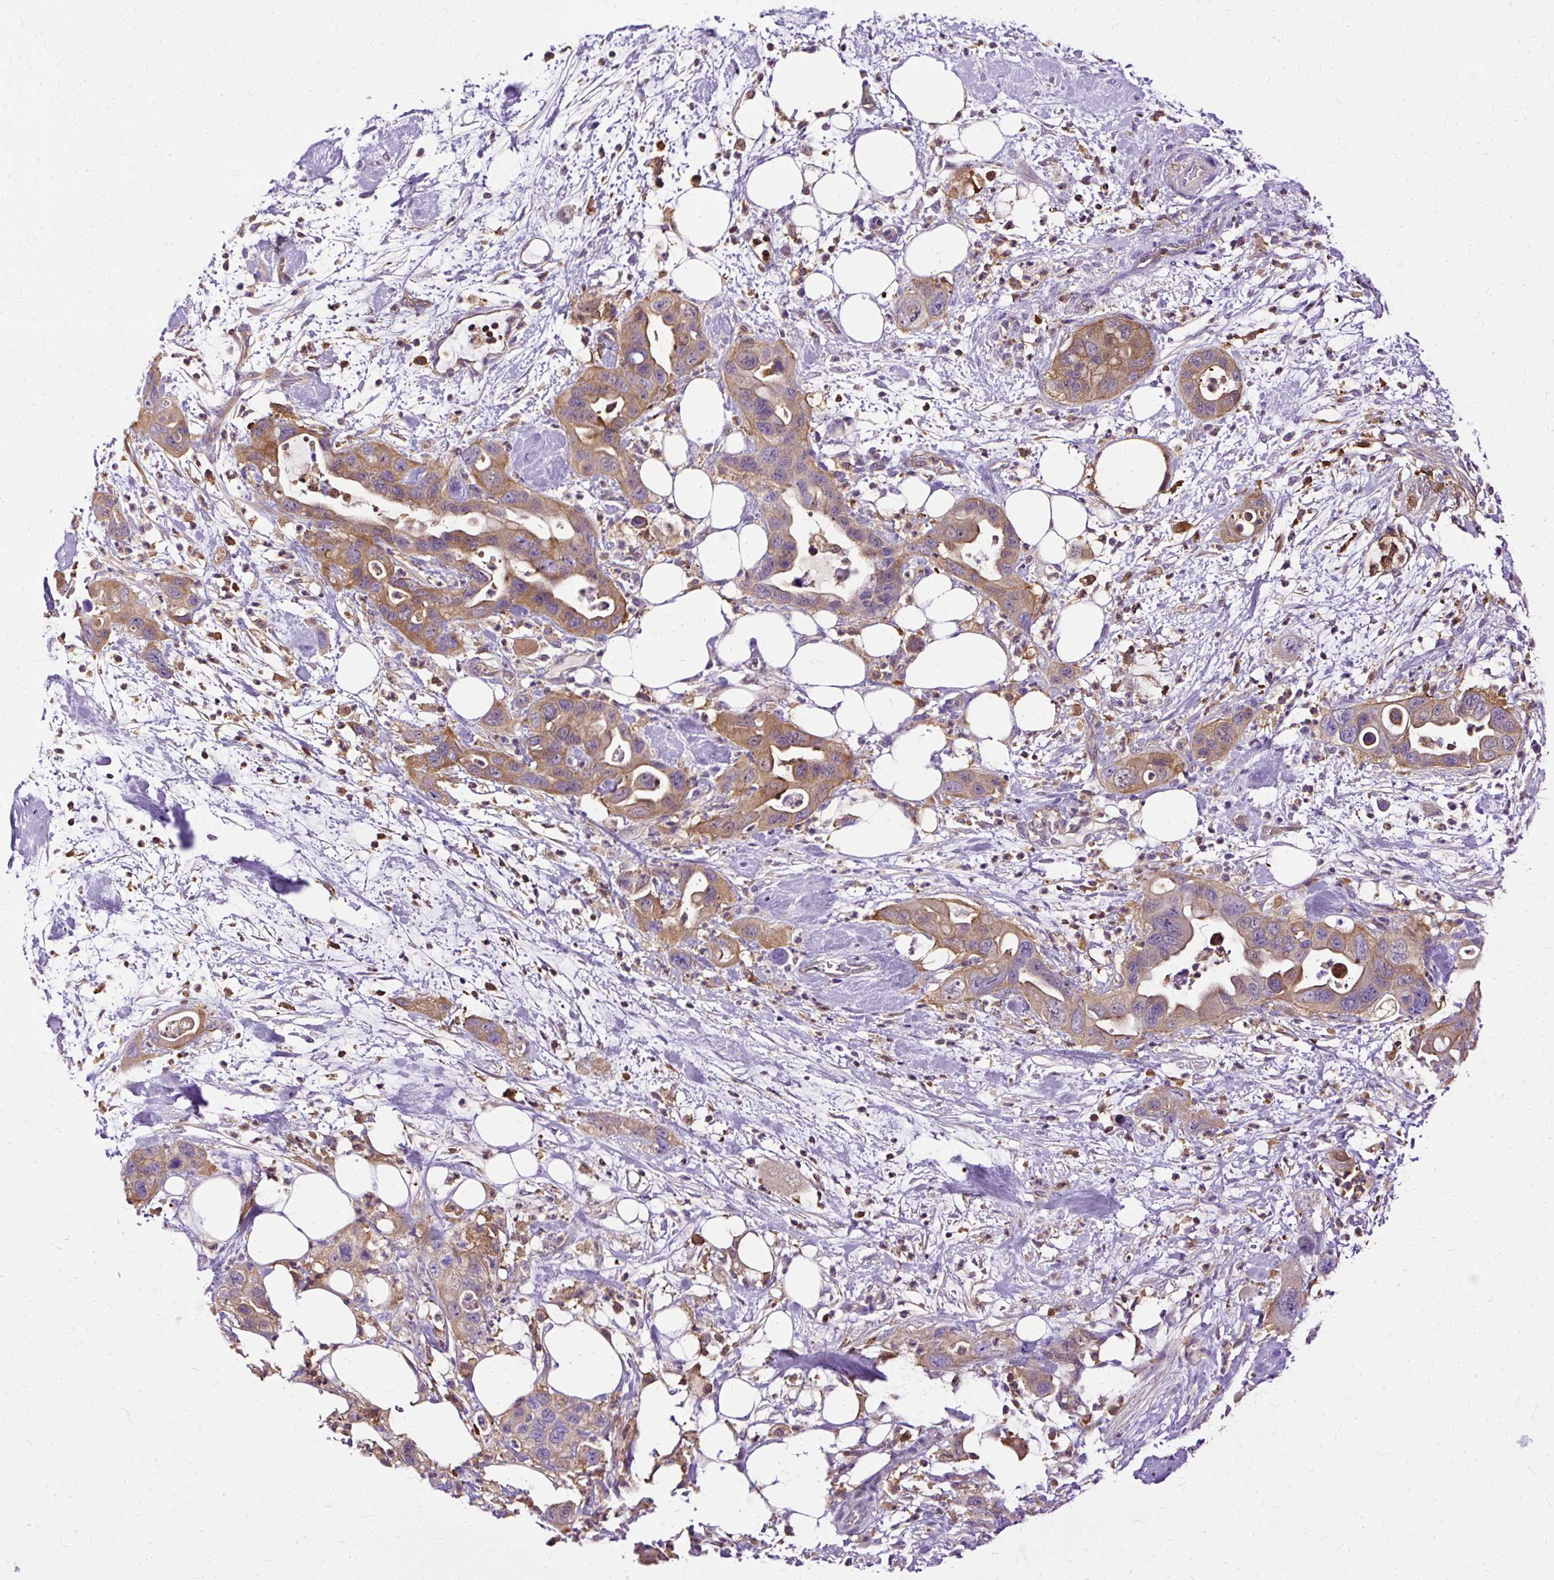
{"staining": {"intensity": "moderate", "quantity": ">75%", "location": "cytoplasmic/membranous"}, "tissue": "pancreatic cancer", "cell_type": "Tumor cells", "image_type": "cancer", "snomed": [{"axis": "morphology", "description": "Adenocarcinoma, NOS"}, {"axis": "topography", "description": "Pancreas"}], "caption": "Human pancreatic adenocarcinoma stained with a brown dye displays moderate cytoplasmic/membranous positive expression in approximately >75% of tumor cells.", "gene": "TWF2", "patient": {"sex": "female", "age": 71}}